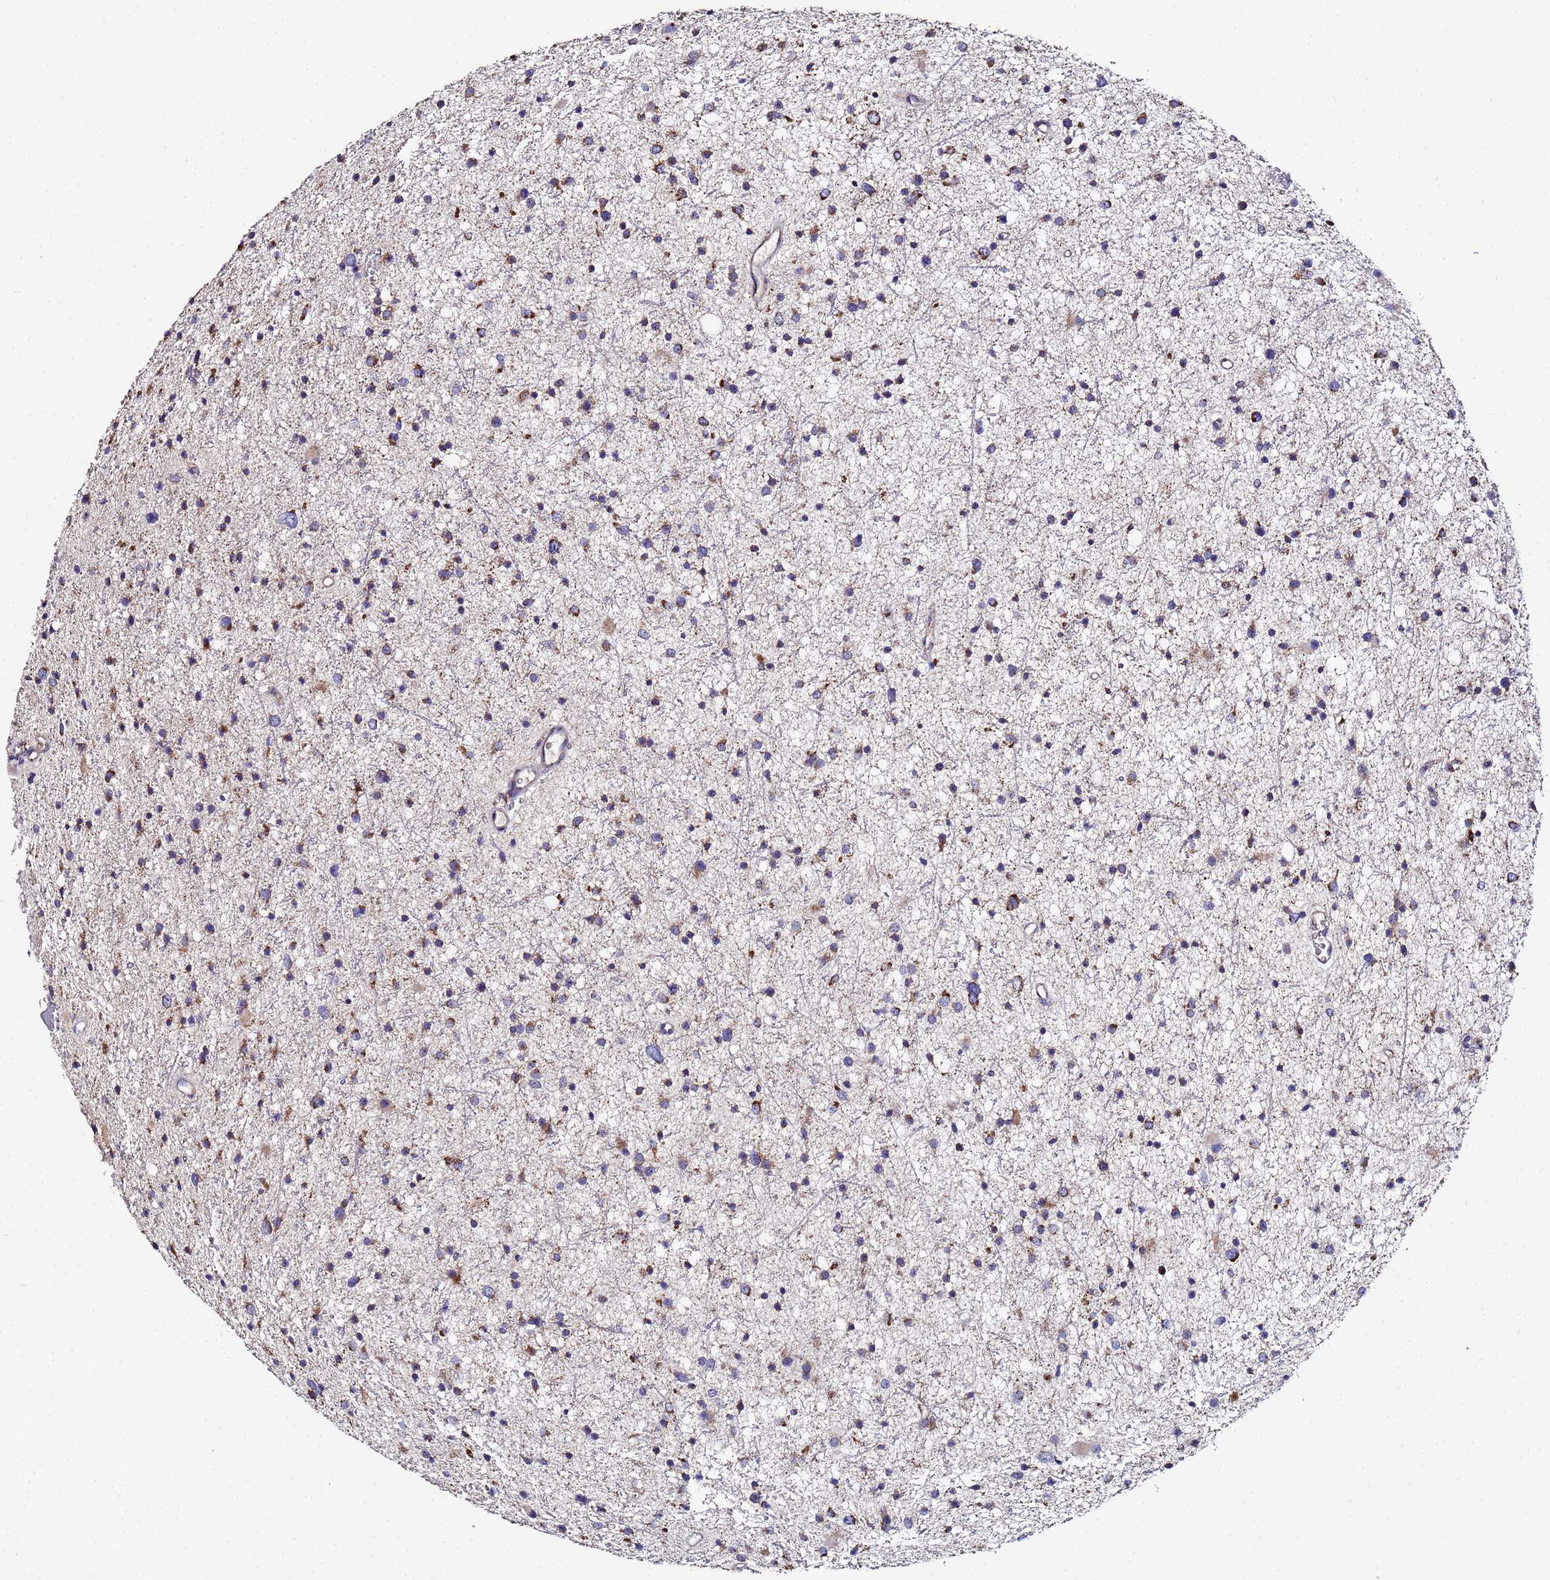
{"staining": {"intensity": "moderate", "quantity": "25%-75%", "location": "cytoplasmic/membranous"}, "tissue": "glioma", "cell_type": "Tumor cells", "image_type": "cancer", "snomed": [{"axis": "morphology", "description": "Glioma, malignant, Low grade"}, {"axis": "topography", "description": "Cerebral cortex"}], "caption": "Immunohistochemical staining of glioma demonstrates medium levels of moderate cytoplasmic/membranous protein staining in about 25%-75% of tumor cells.", "gene": "MRPS12", "patient": {"sex": "female", "age": 39}}